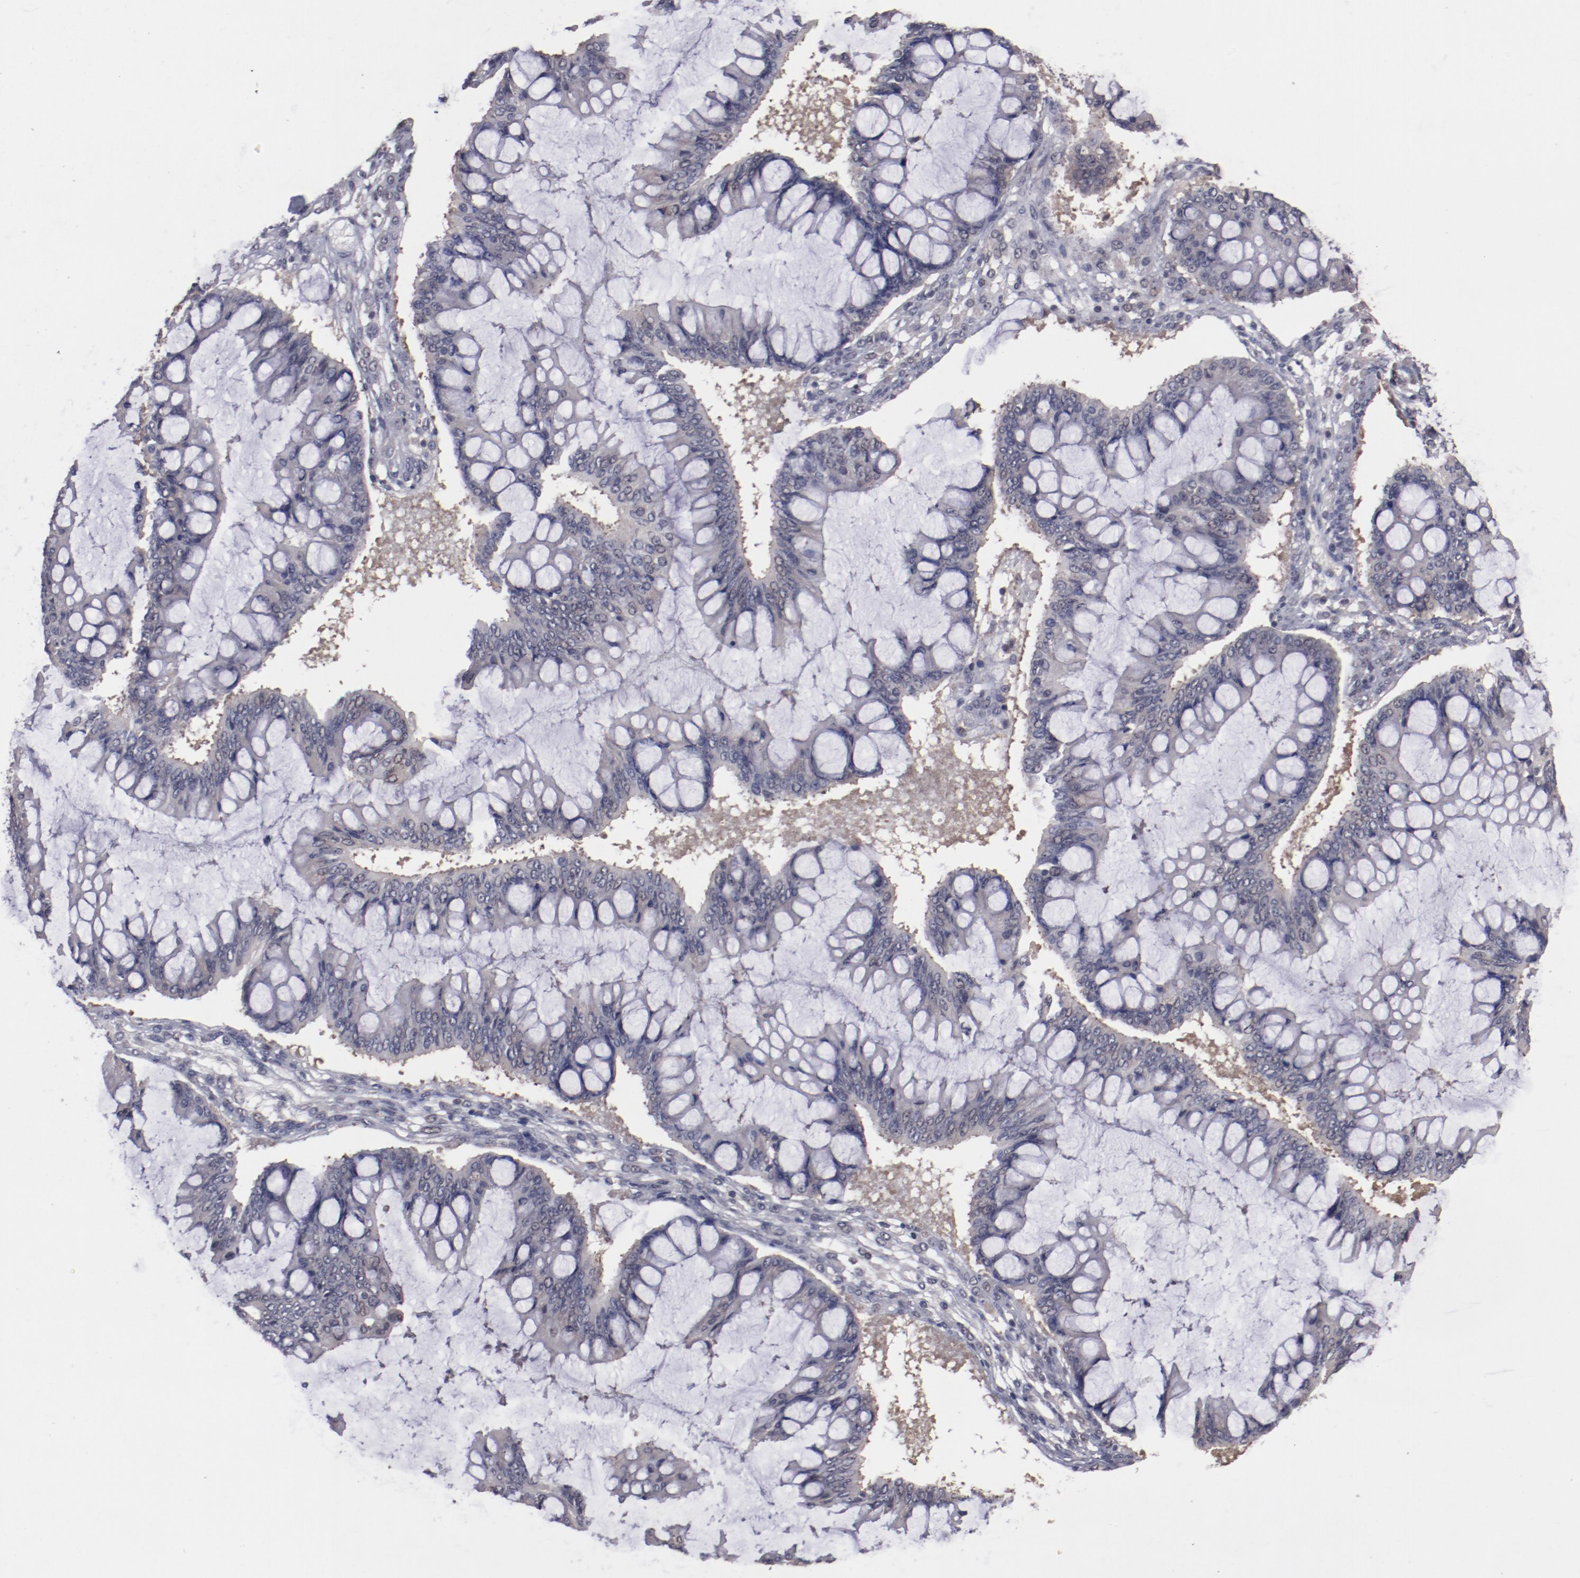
{"staining": {"intensity": "negative", "quantity": "none", "location": "none"}, "tissue": "ovarian cancer", "cell_type": "Tumor cells", "image_type": "cancer", "snomed": [{"axis": "morphology", "description": "Cystadenocarcinoma, mucinous, NOS"}, {"axis": "topography", "description": "Ovary"}], "caption": "There is no significant expression in tumor cells of mucinous cystadenocarcinoma (ovarian).", "gene": "ARNT", "patient": {"sex": "female", "age": 73}}